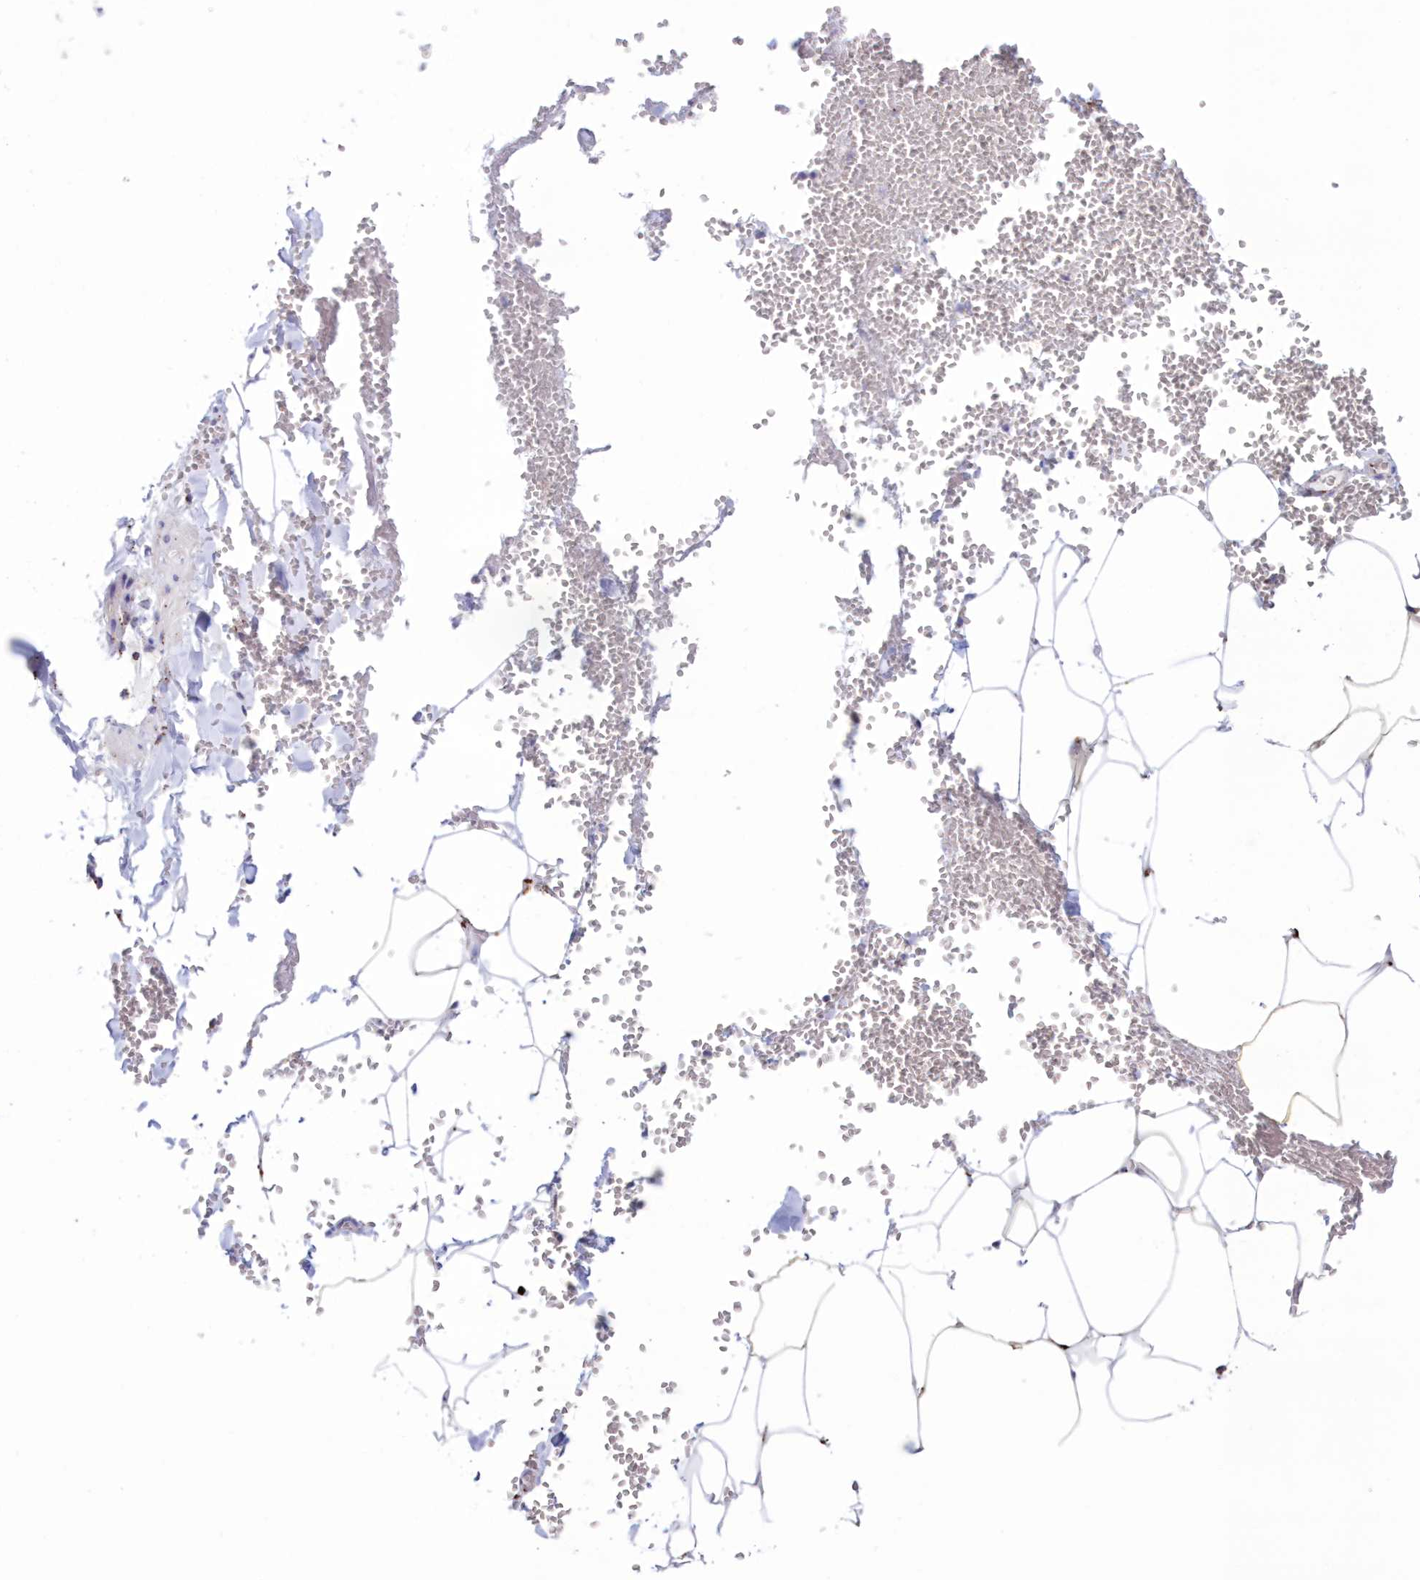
{"staining": {"intensity": "negative", "quantity": "none", "location": "none"}, "tissue": "adipose tissue", "cell_type": "Adipocytes", "image_type": "normal", "snomed": [{"axis": "morphology", "description": "Normal tissue, NOS"}, {"axis": "topography", "description": "Gallbladder"}, {"axis": "topography", "description": "Peripheral nerve tissue"}], "caption": "This micrograph is of unremarkable adipose tissue stained with immunohistochemistry (IHC) to label a protein in brown with the nuclei are counter-stained blue. There is no expression in adipocytes.", "gene": "TPP1", "patient": {"sex": "male", "age": 38}}